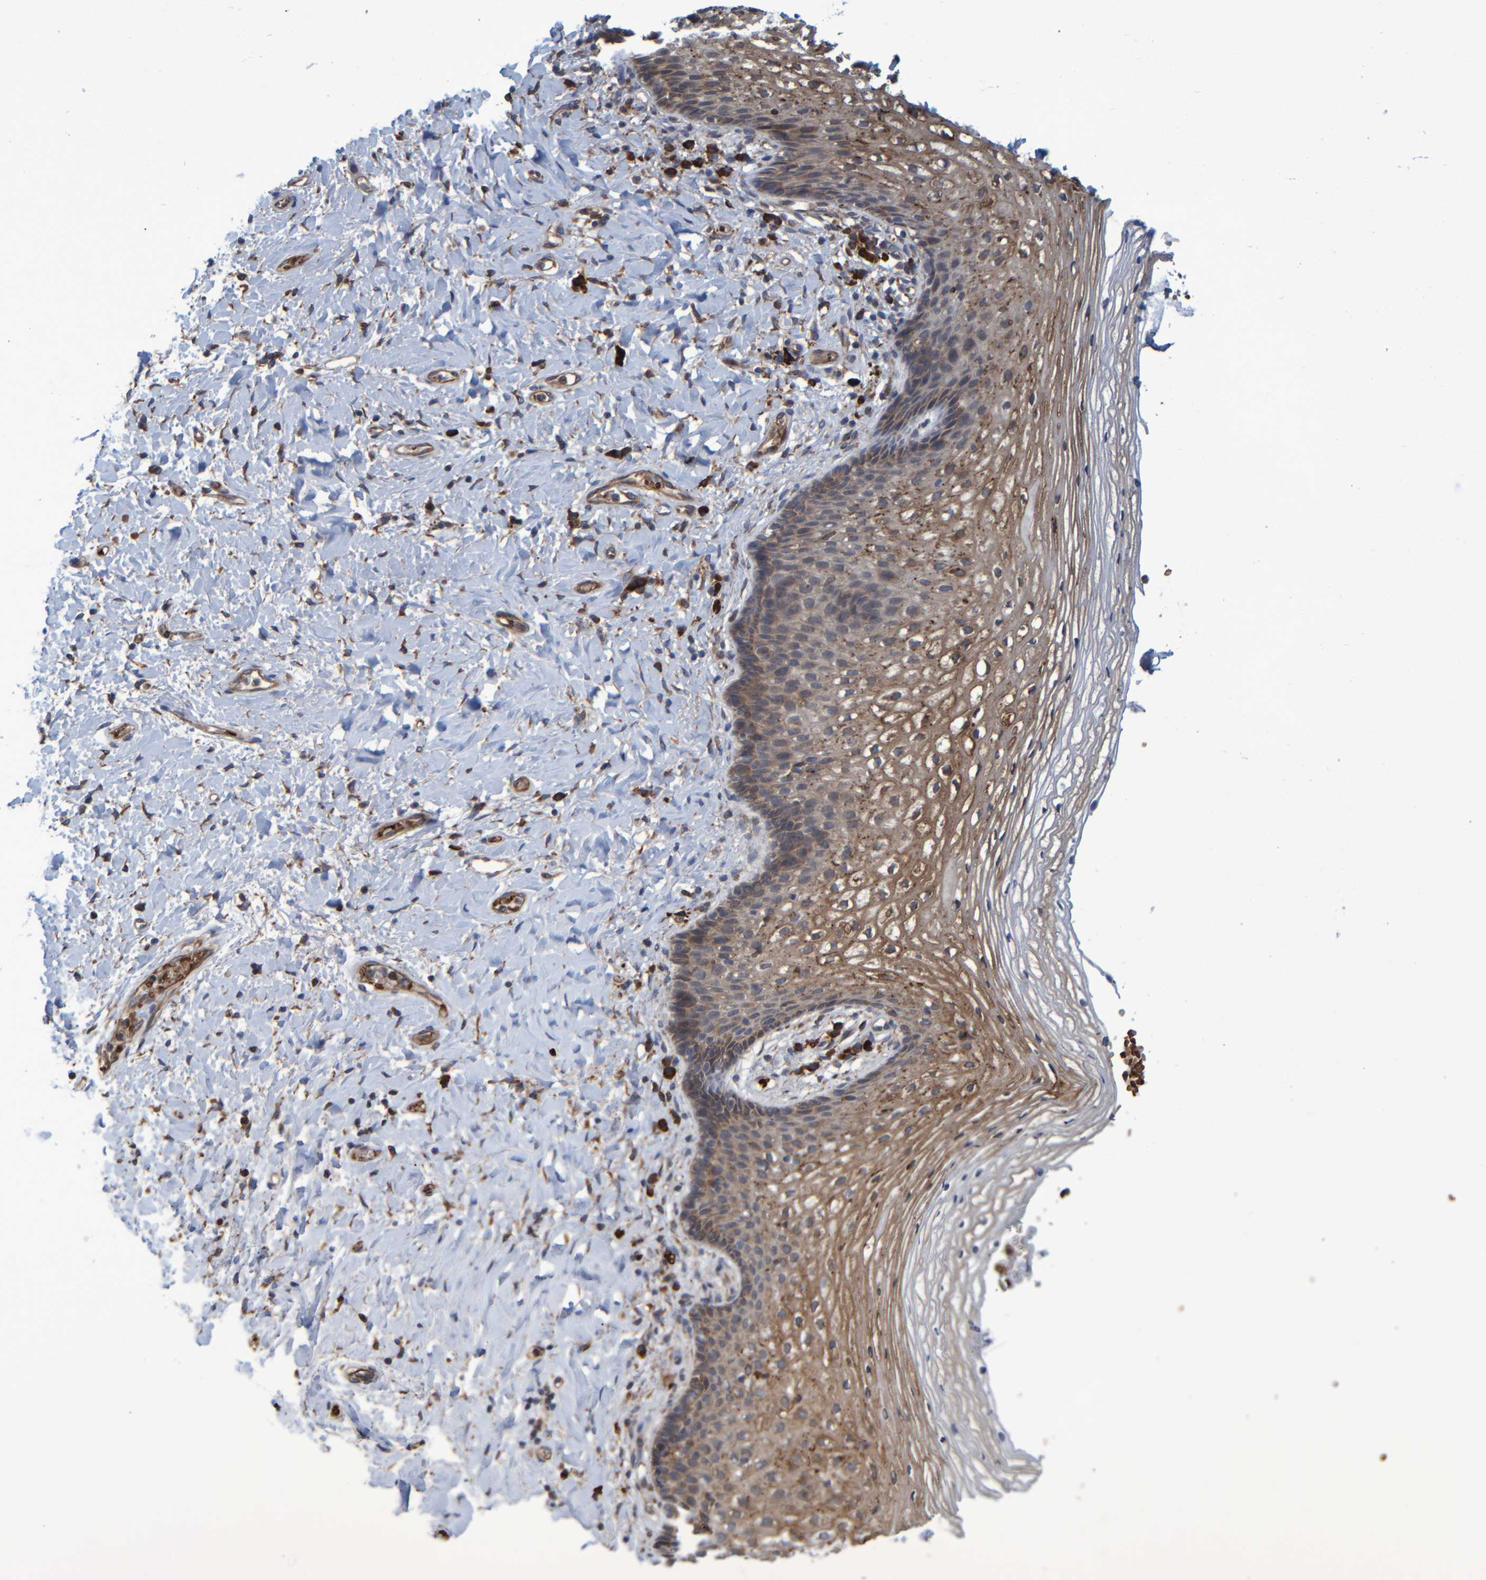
{"staining": {"intensity": "moderate", "quantity": ">75%", "location": "cytoplasmic/membranous"}, "tissue": "vagina", "cell_type": "Squamous epithelial cells", "image_type": "normal", "snomed": [{"axis": "morphology", "description": "Normal tissue, NOS"}, {"axis": "topography", "description": "Vagina"}], "caption": "Moderate cytoplasmic/membranous staining for a protein is seen in approximately >75% of squamous epithelial cells of normal vagina using immunohistochemistry (IHC).", "gene": "SPAG5", "patient": {"sex": "female", "age": 60}}